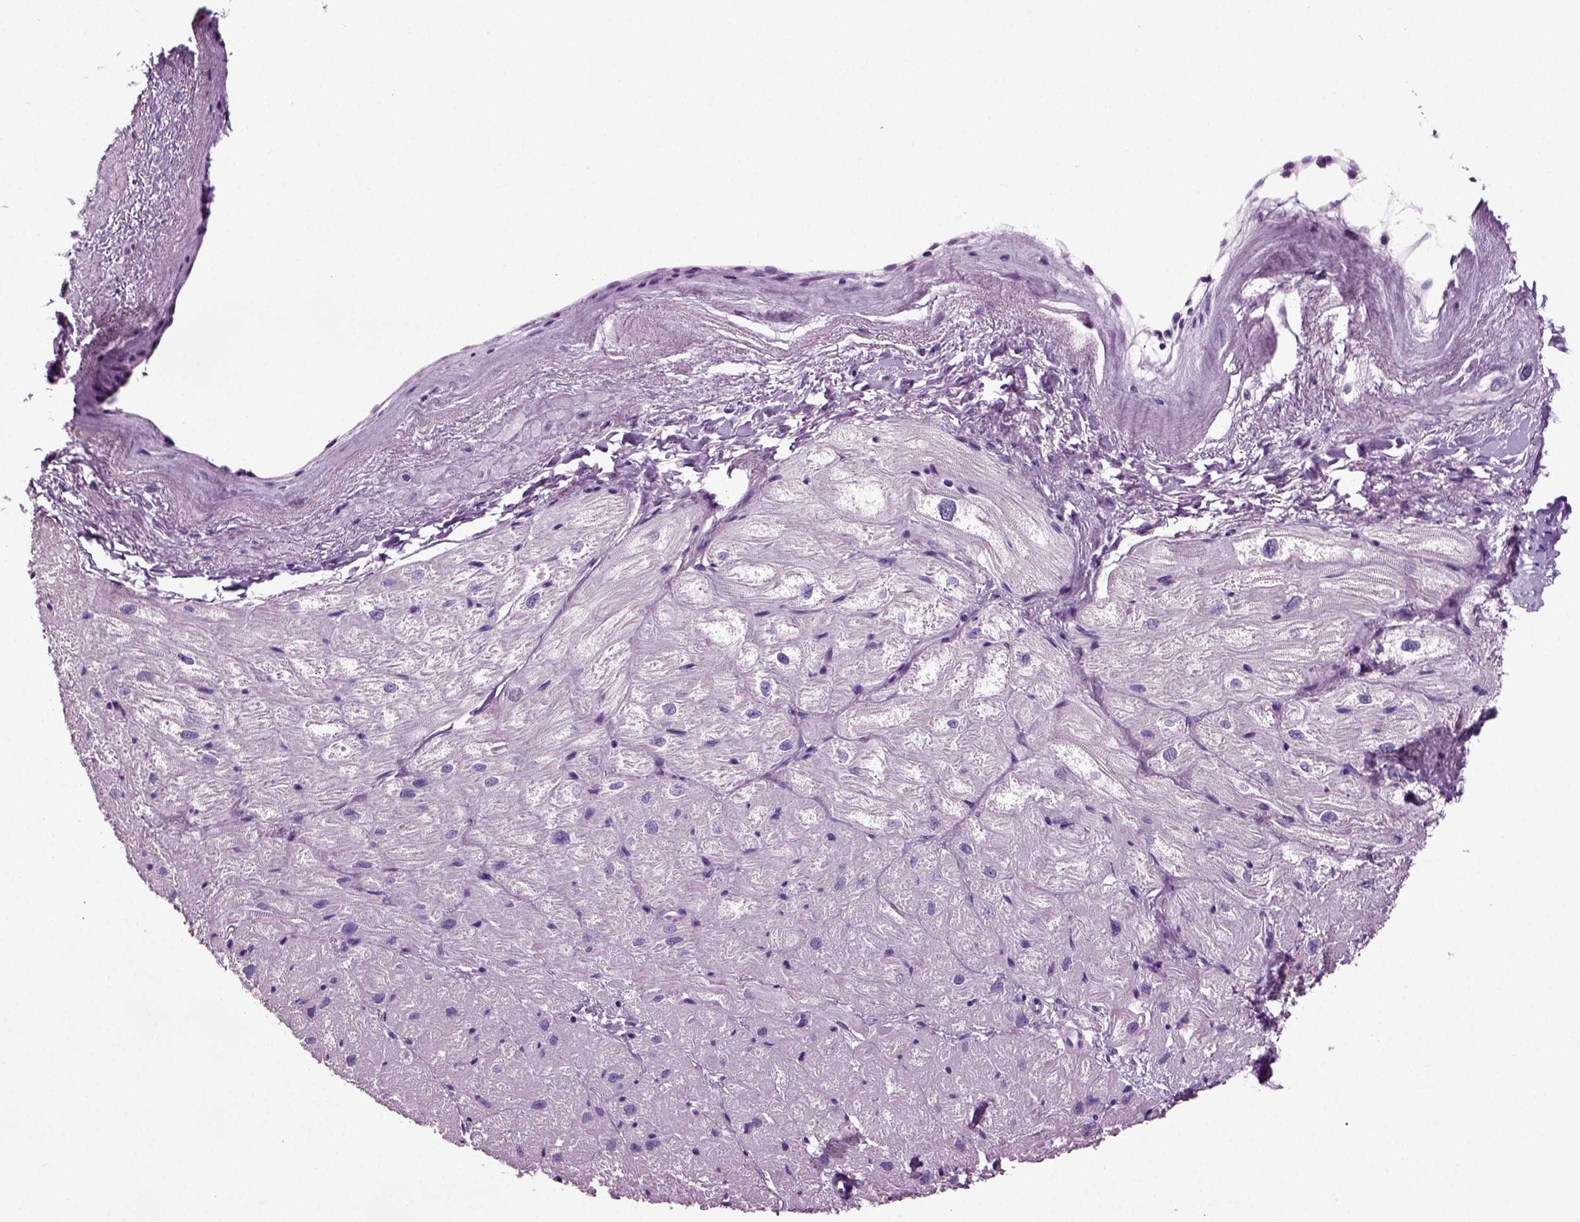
{"staining": {"intensity": "negative", "quantity": "none", "location": "none"}, "tissue": "heart muscle", "cell_type": "Cardiomyocytes", "image_type": "normal", "snomed": [{"axis": "morphology", "description": "Normal tissue, NOS"}, {"axis": "topography", "description": "Heart"}], "caption": "Immunohistochemistry micrograph of normal heart muscle: heart muscle stained with DAB (3,3'-diaminobenzidine) reveals no significant protein staining in cardiomyocytes.", "gene": "DNAH10", "patient": {"sex": "male", "age": 57}}